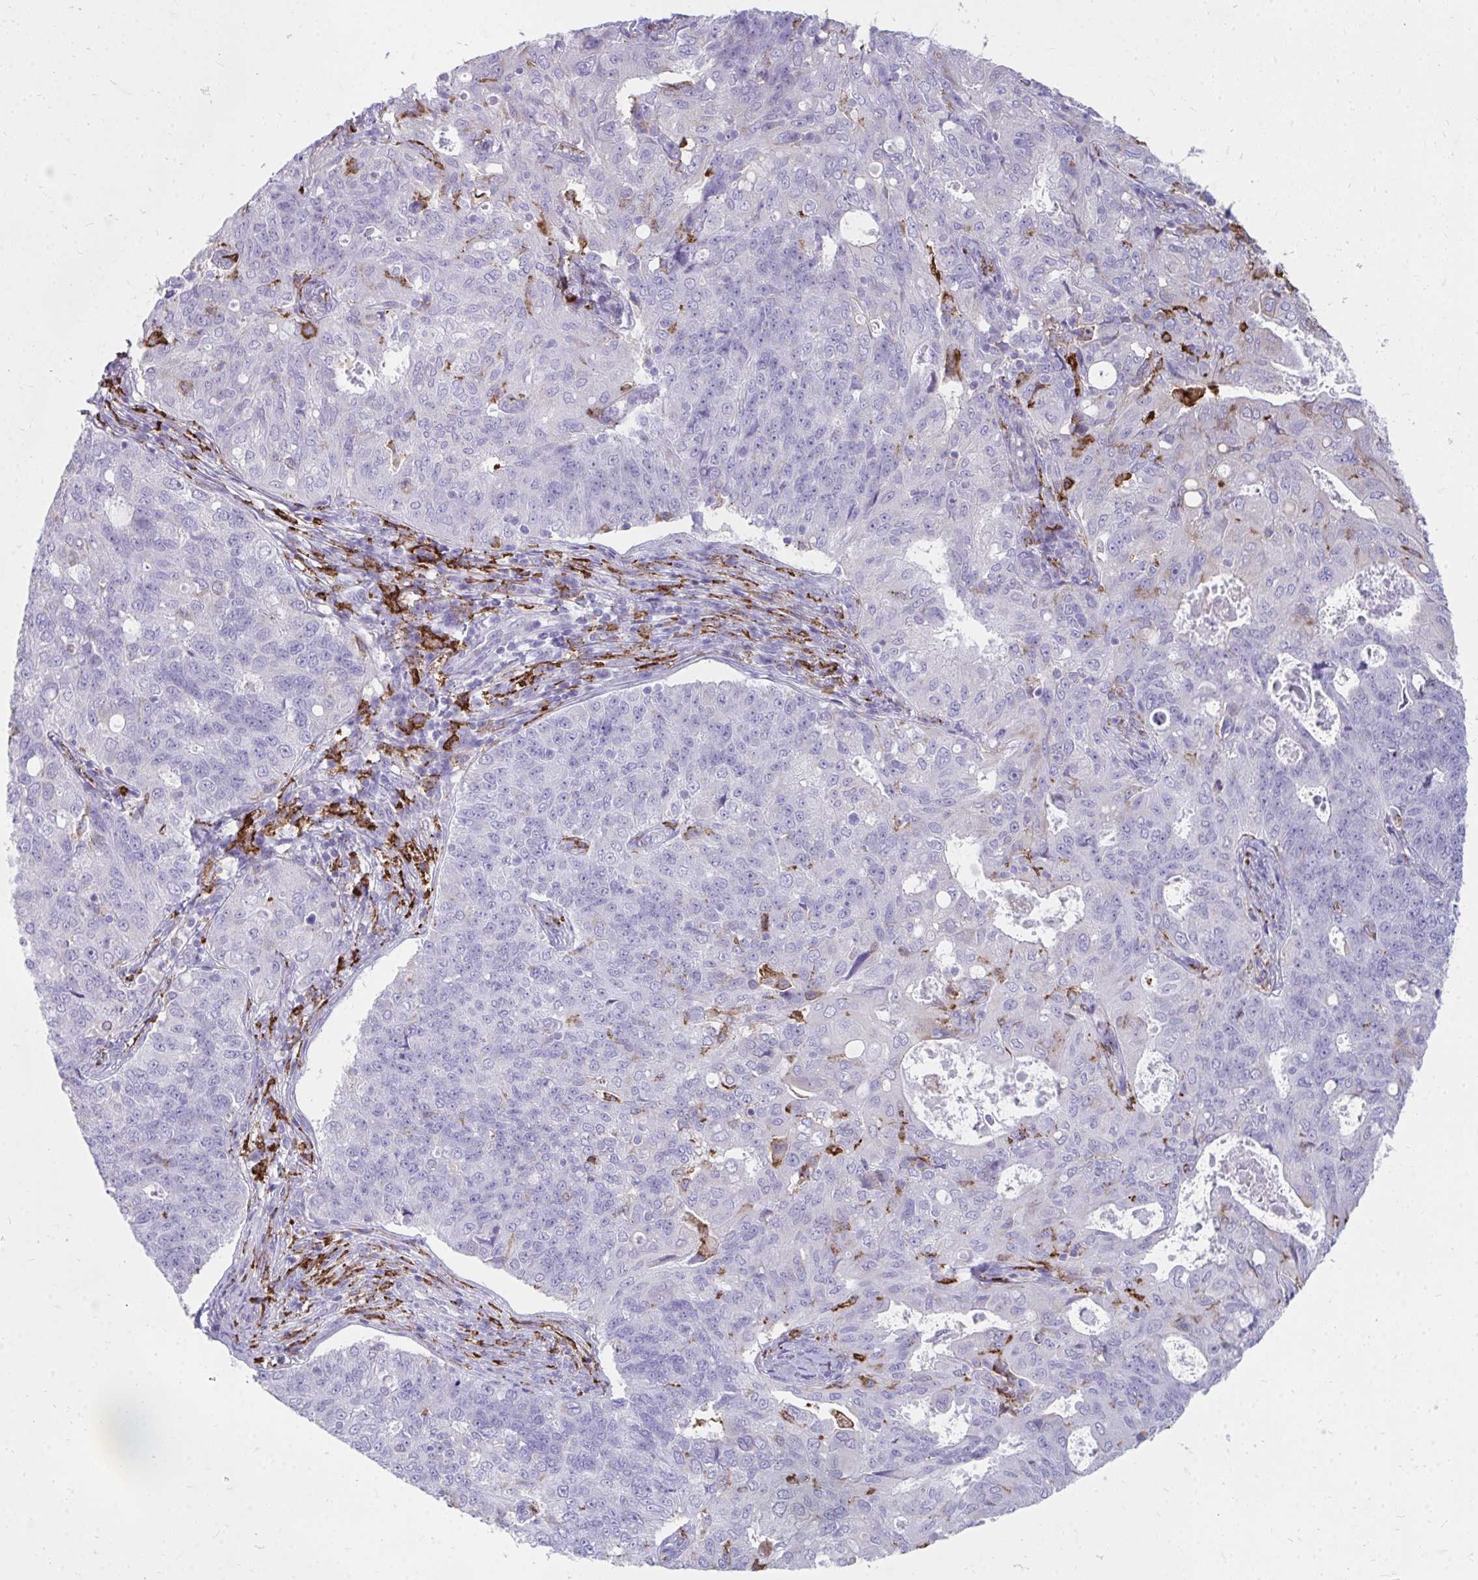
{"staining": {"intensity": "negative", "quantity": "none", "location": "none"}, "tissue": "endometrial cancer", "cell_type": "Tumor cells", "image_type": "cancer", "snomed": [{"axis": "morphology", "description": "Adenocarcinoma, NOS"}, {"axis": "topography", "description": "Endometrium"}], "caption": "This is an immunohistochemistry photomicrograph of adenocarcinoma (endometrial). There is no expression in tumor cells.", "gene": "CD163", "patient": {"sex": "female", "age": 43}}